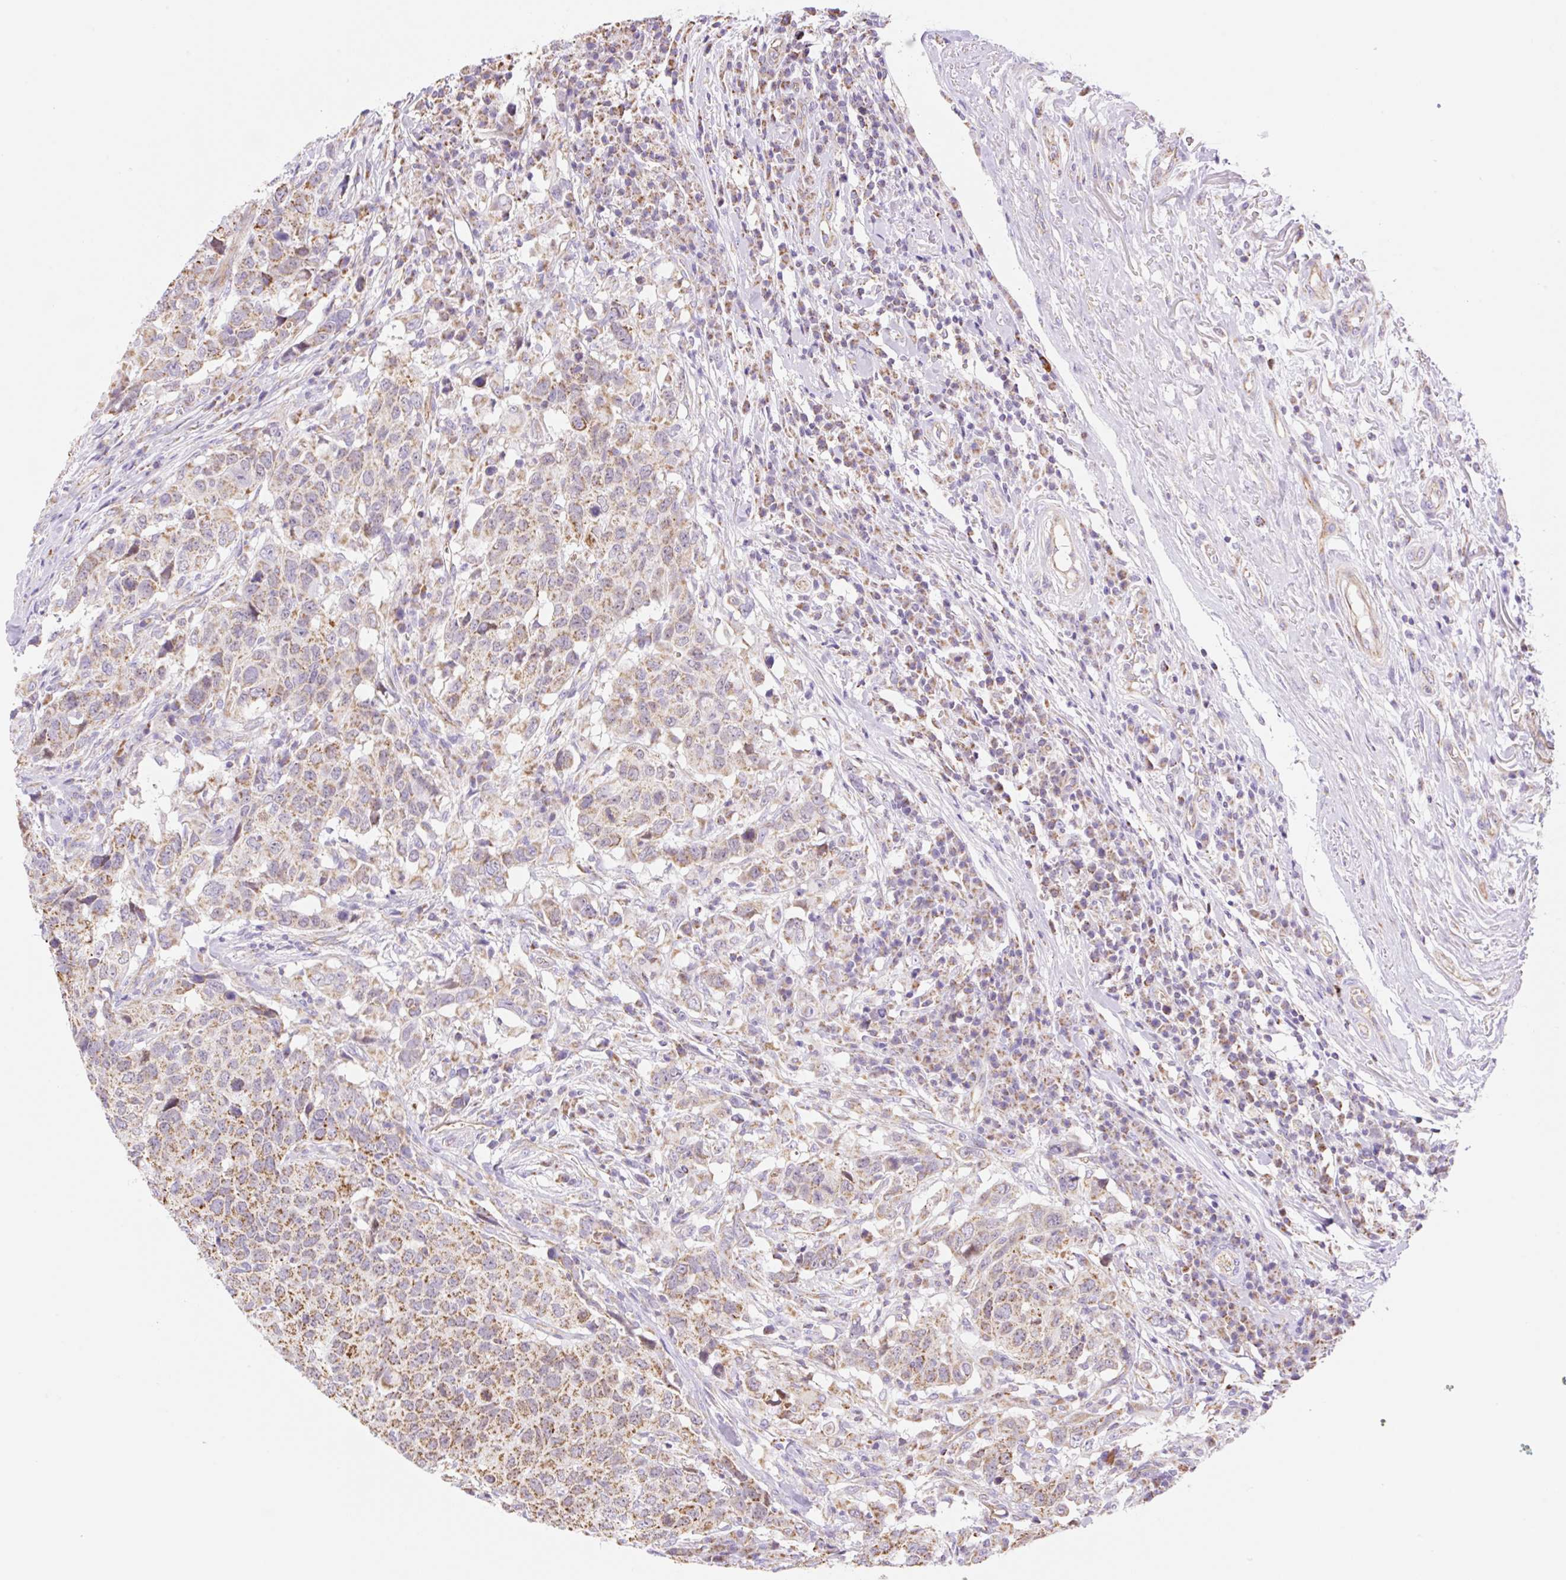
{"staining": {"intensity": "moderate", "quantity": "25%-75%", "location": "cytoplasmic/membranous"}, "tissue": "head and neck cancer", "cell_type": "Tumor cells", "image_type": "cancer", "snomed": [{"axis": "morphology", "description": "Normal tissue, NOS"}, {"axis": "morphology", "description": "Squamous cell carcinoma, NOS"}, {"axis": "topography", "description": "Skeletal muscle"}, {"axis": "topography", "description": "Vascular tissue"}, {"axis": "topography", "description": "Peripheral nerve tissue"}, {"axis": "topography", "description": "Head-Neck"}], "caption": "Immunohistochemical staining of human head and neck cancer reveals moderate cytoplasmic/membranous protein staining in about 25%-75% of tumor cells. Ihc stains the protein of interest in brown and the nuclei are stained blue.", "gene": "ESAM", "patient": {"sex": "male", "age": 66}}